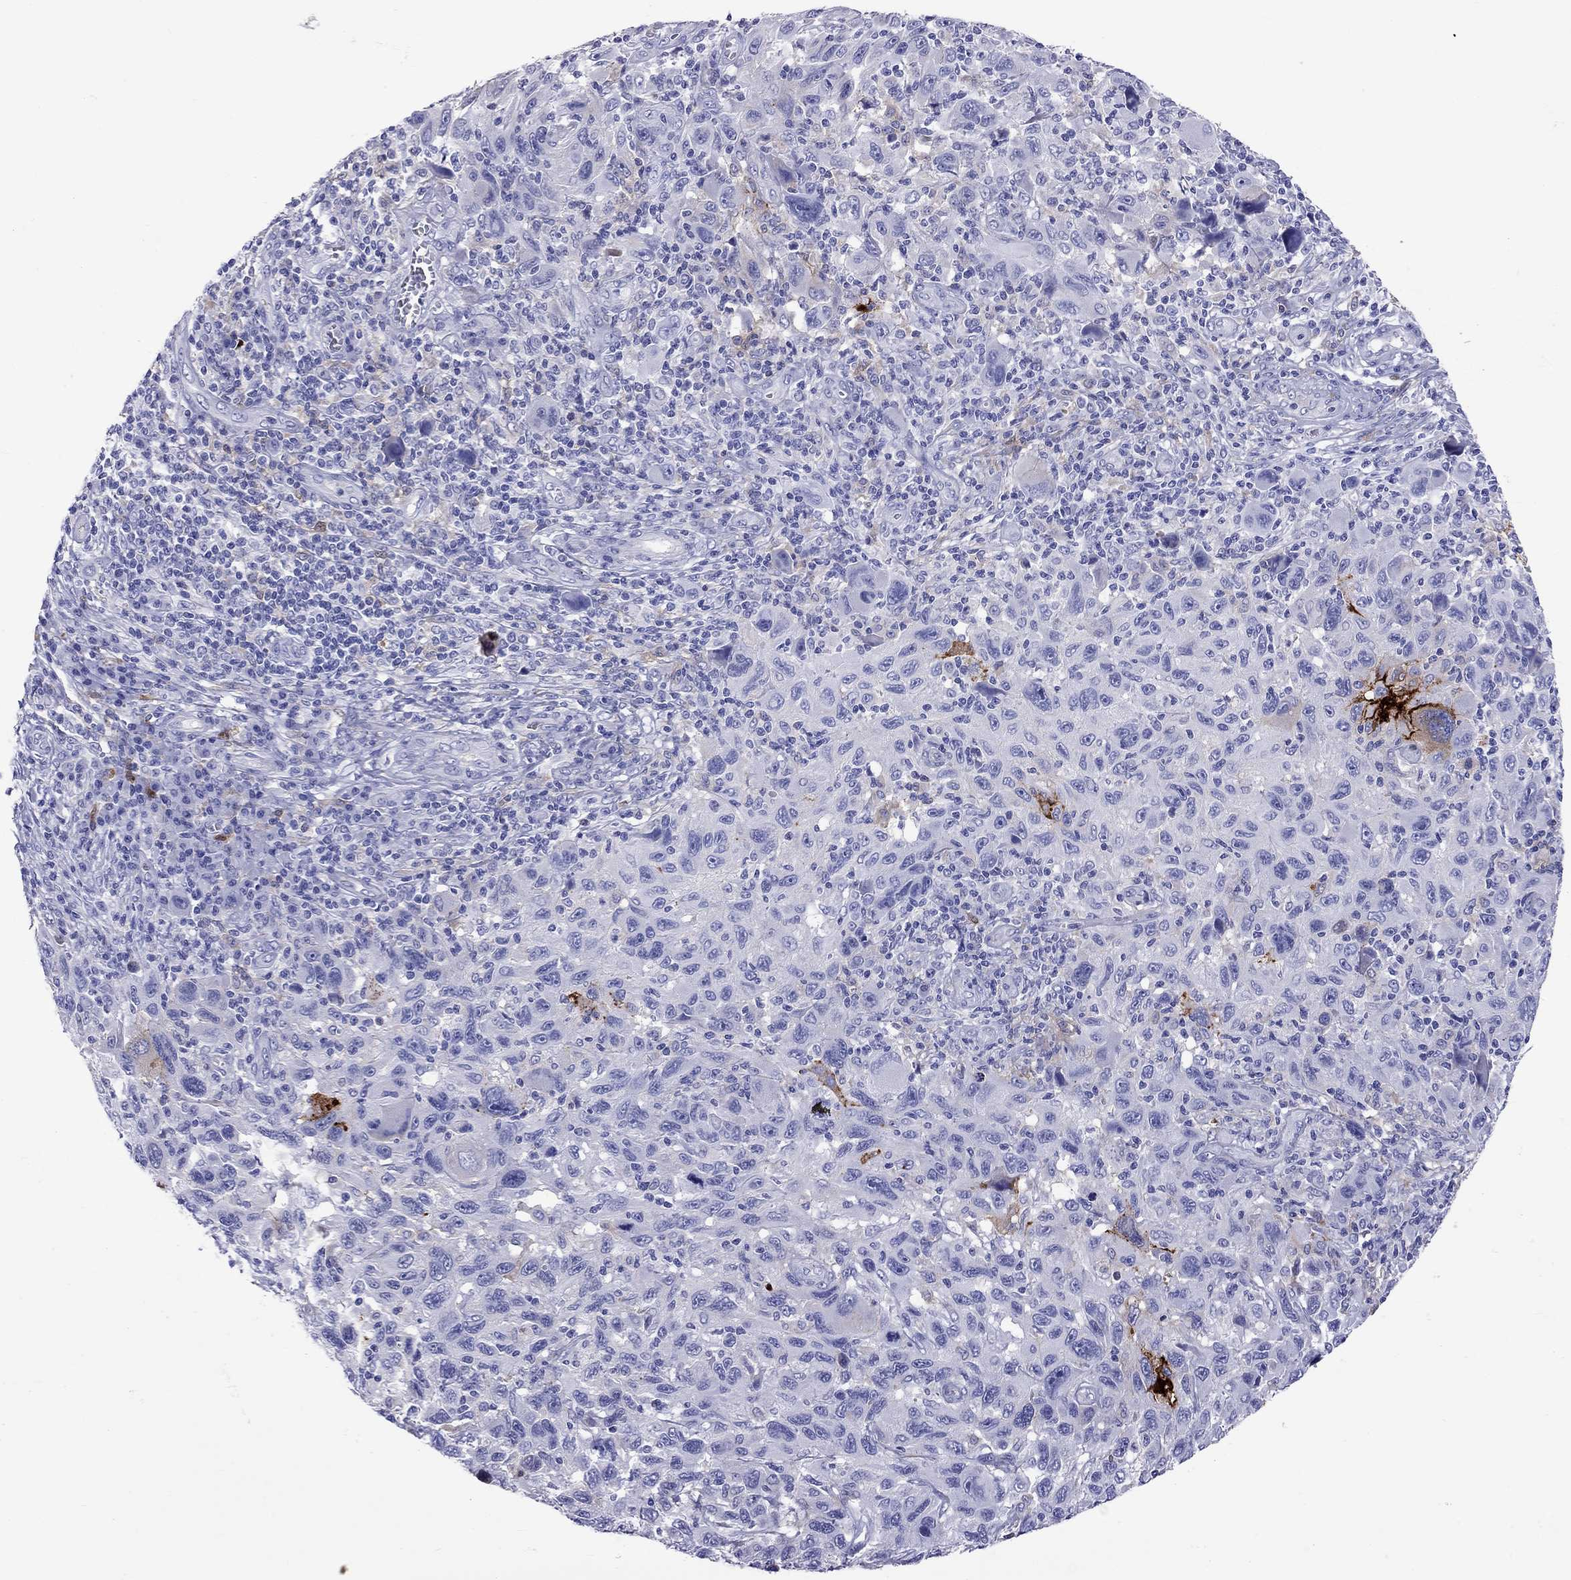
{"staining": {"intensity": "negative", "quantity": "none", "location": "none"}, "tissue": "melanoma", "cell_type": "Tumor cells", "image_type": "cancer", "snomed": [{"axis": "morphology", "description": "Malignant melanoma, NOS"}, {"axis": "topography", "description": "Skin"}], "caption": "Immunohistochemical staining of malignant melanoma demonstrates no significant expression in tumor cells.", "gene": "SERPINA3", "patient": {"sex": "male", "age": 53}}